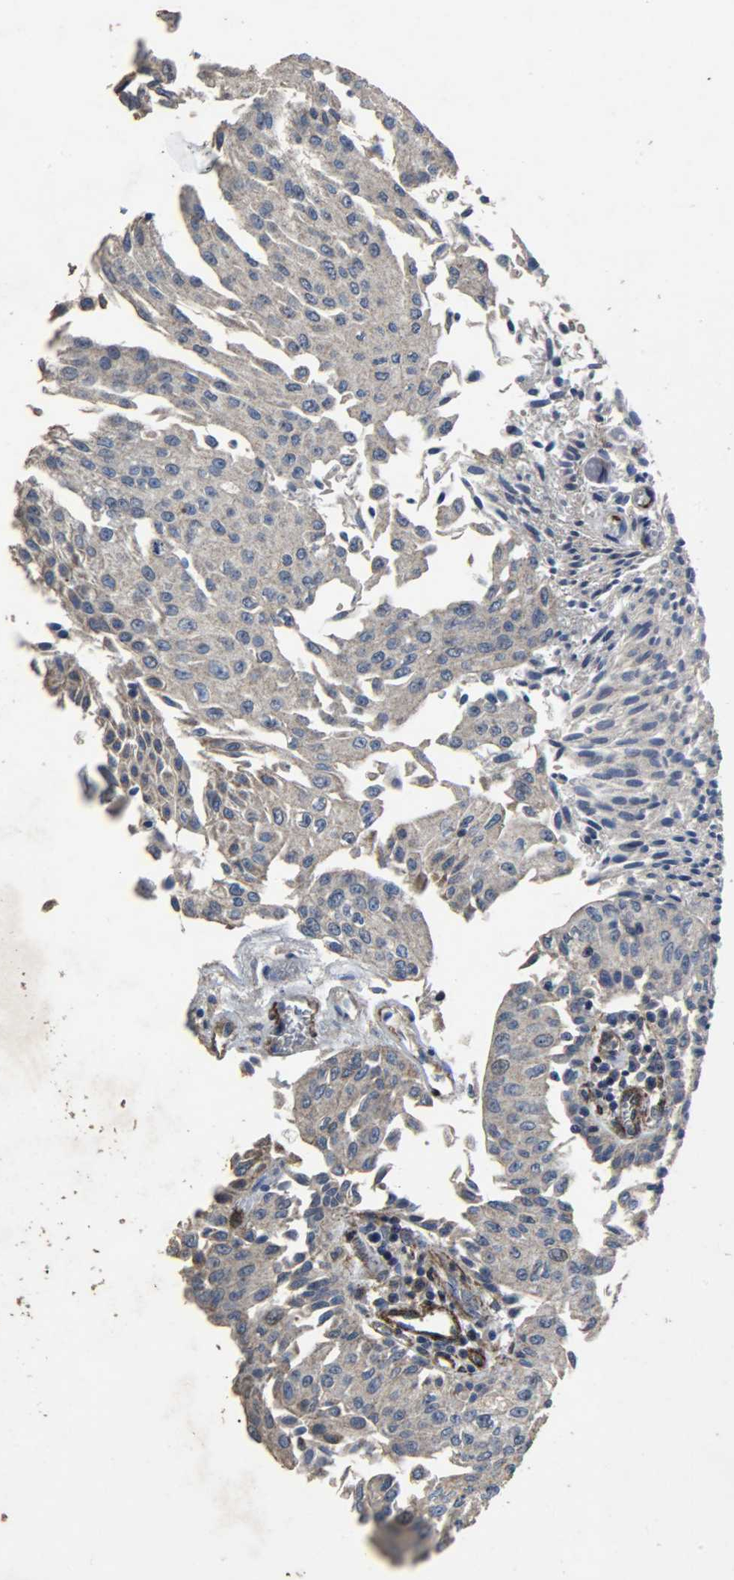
{"staining": {"intensity": "negative", "quantity": "none", "location": "none"}, "tissue": "urothelial cancer", "cell_type": "Tumor cells", "image_type": "cancer", "snomed": [{"axis": "morphology", "description": "Urothelial carcinoma, Low grade"}, {"axis": "topography", "description": "Urinary bladder"}], "caption": "A photomicrograph of low-grade urothelial carcinoma stained for a protein shows no brown staining in tumor cells.", "gene": "TPM4", "patient": {"sex": "male", "age": 86}}